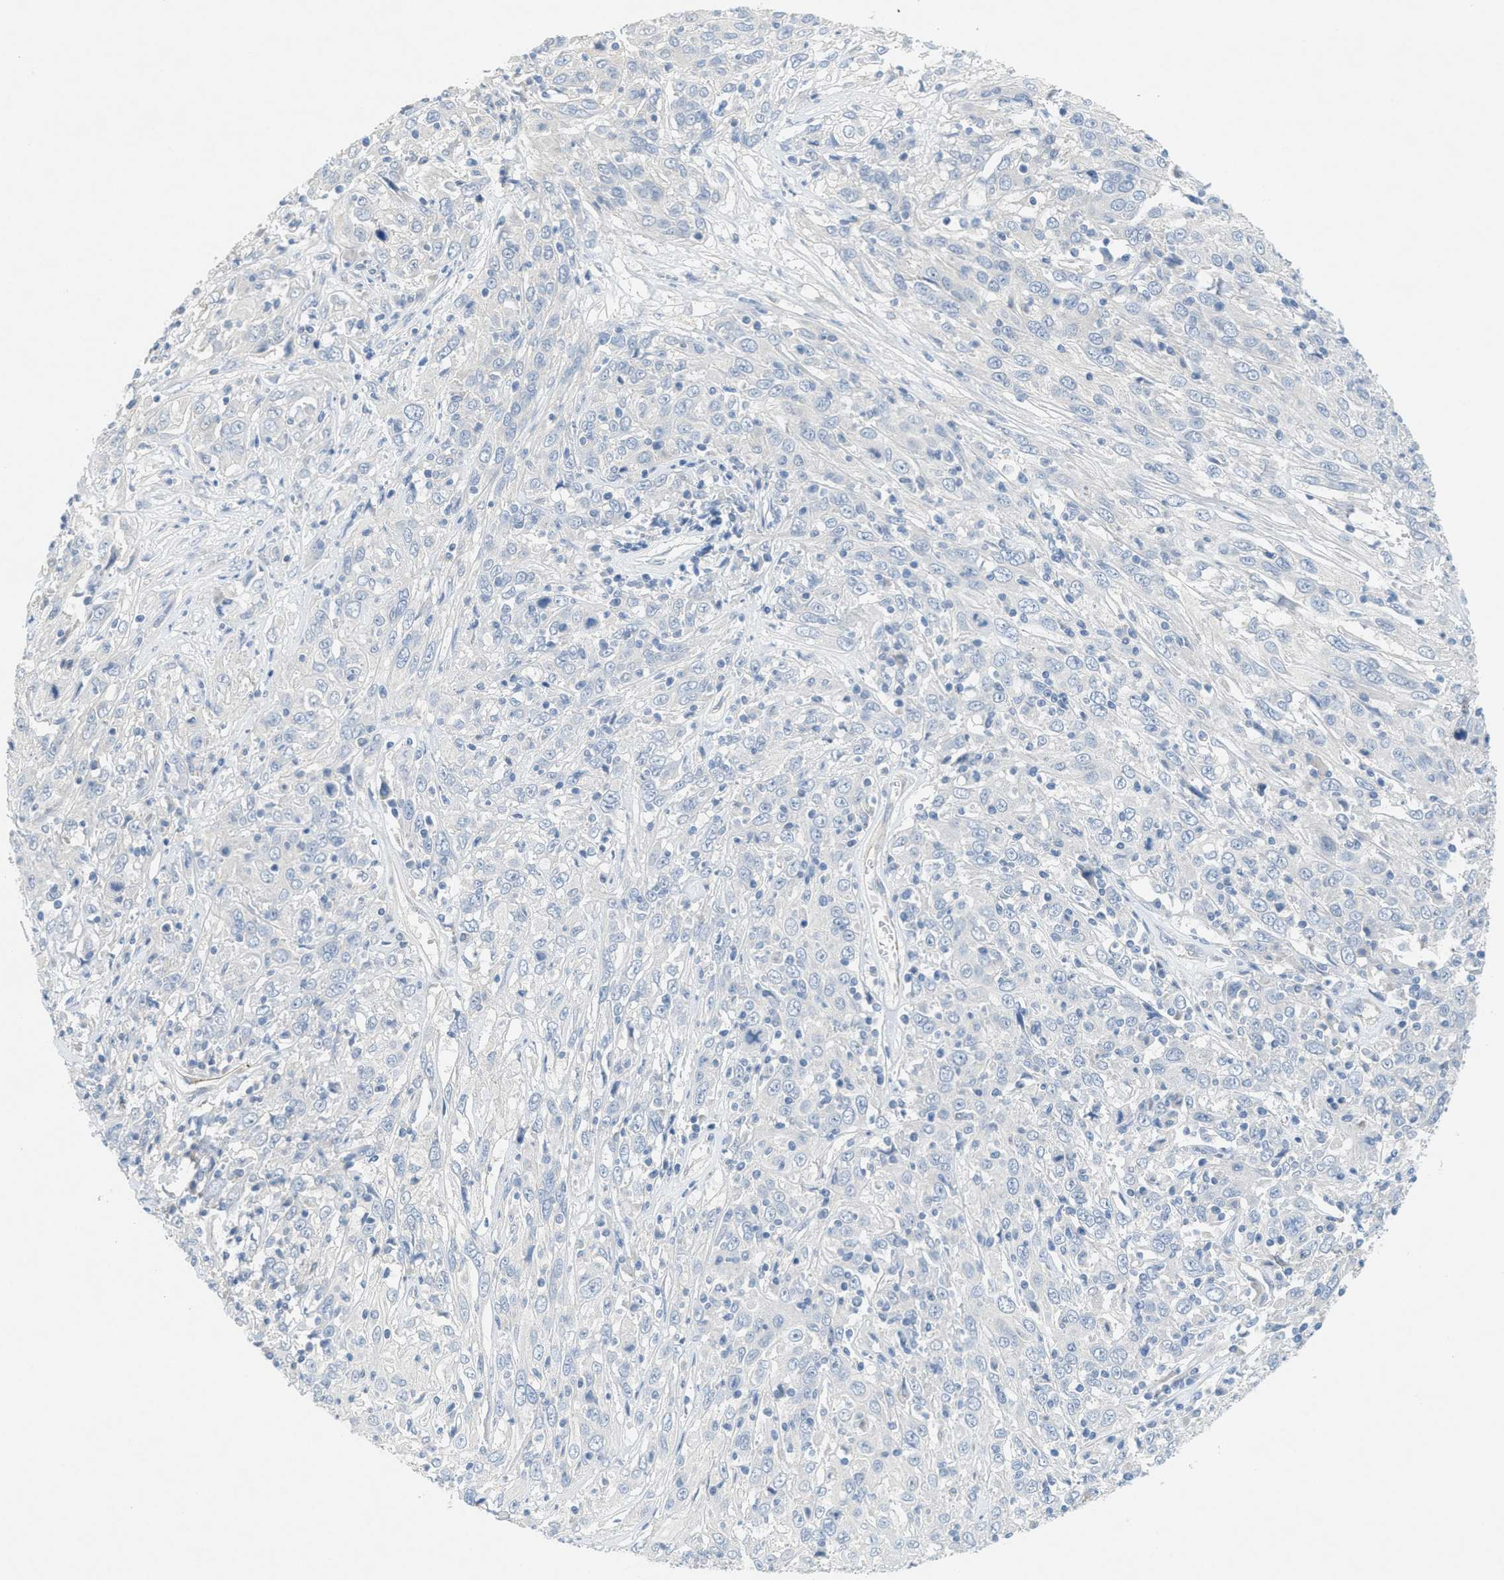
{"staining": {"intensity": "negative", "quantity": "none", "location": "none"}, "tissue": "cervical cancer", "cell_type": "Tumor cells", "image_type": "cancer", "snomed": [{"axis": "morphology", "description": "Squamous cell carcinoma, NOS"}, {"axis": "topography", "description": "Cervix"}], "caption": "IHC histopathology image of human cervical cancer stained for a protein (brown), which demonstrates no expression in tumor cells.", "gene": "ZFYVE9", "patient": {"sex": "female", "age": 46}}